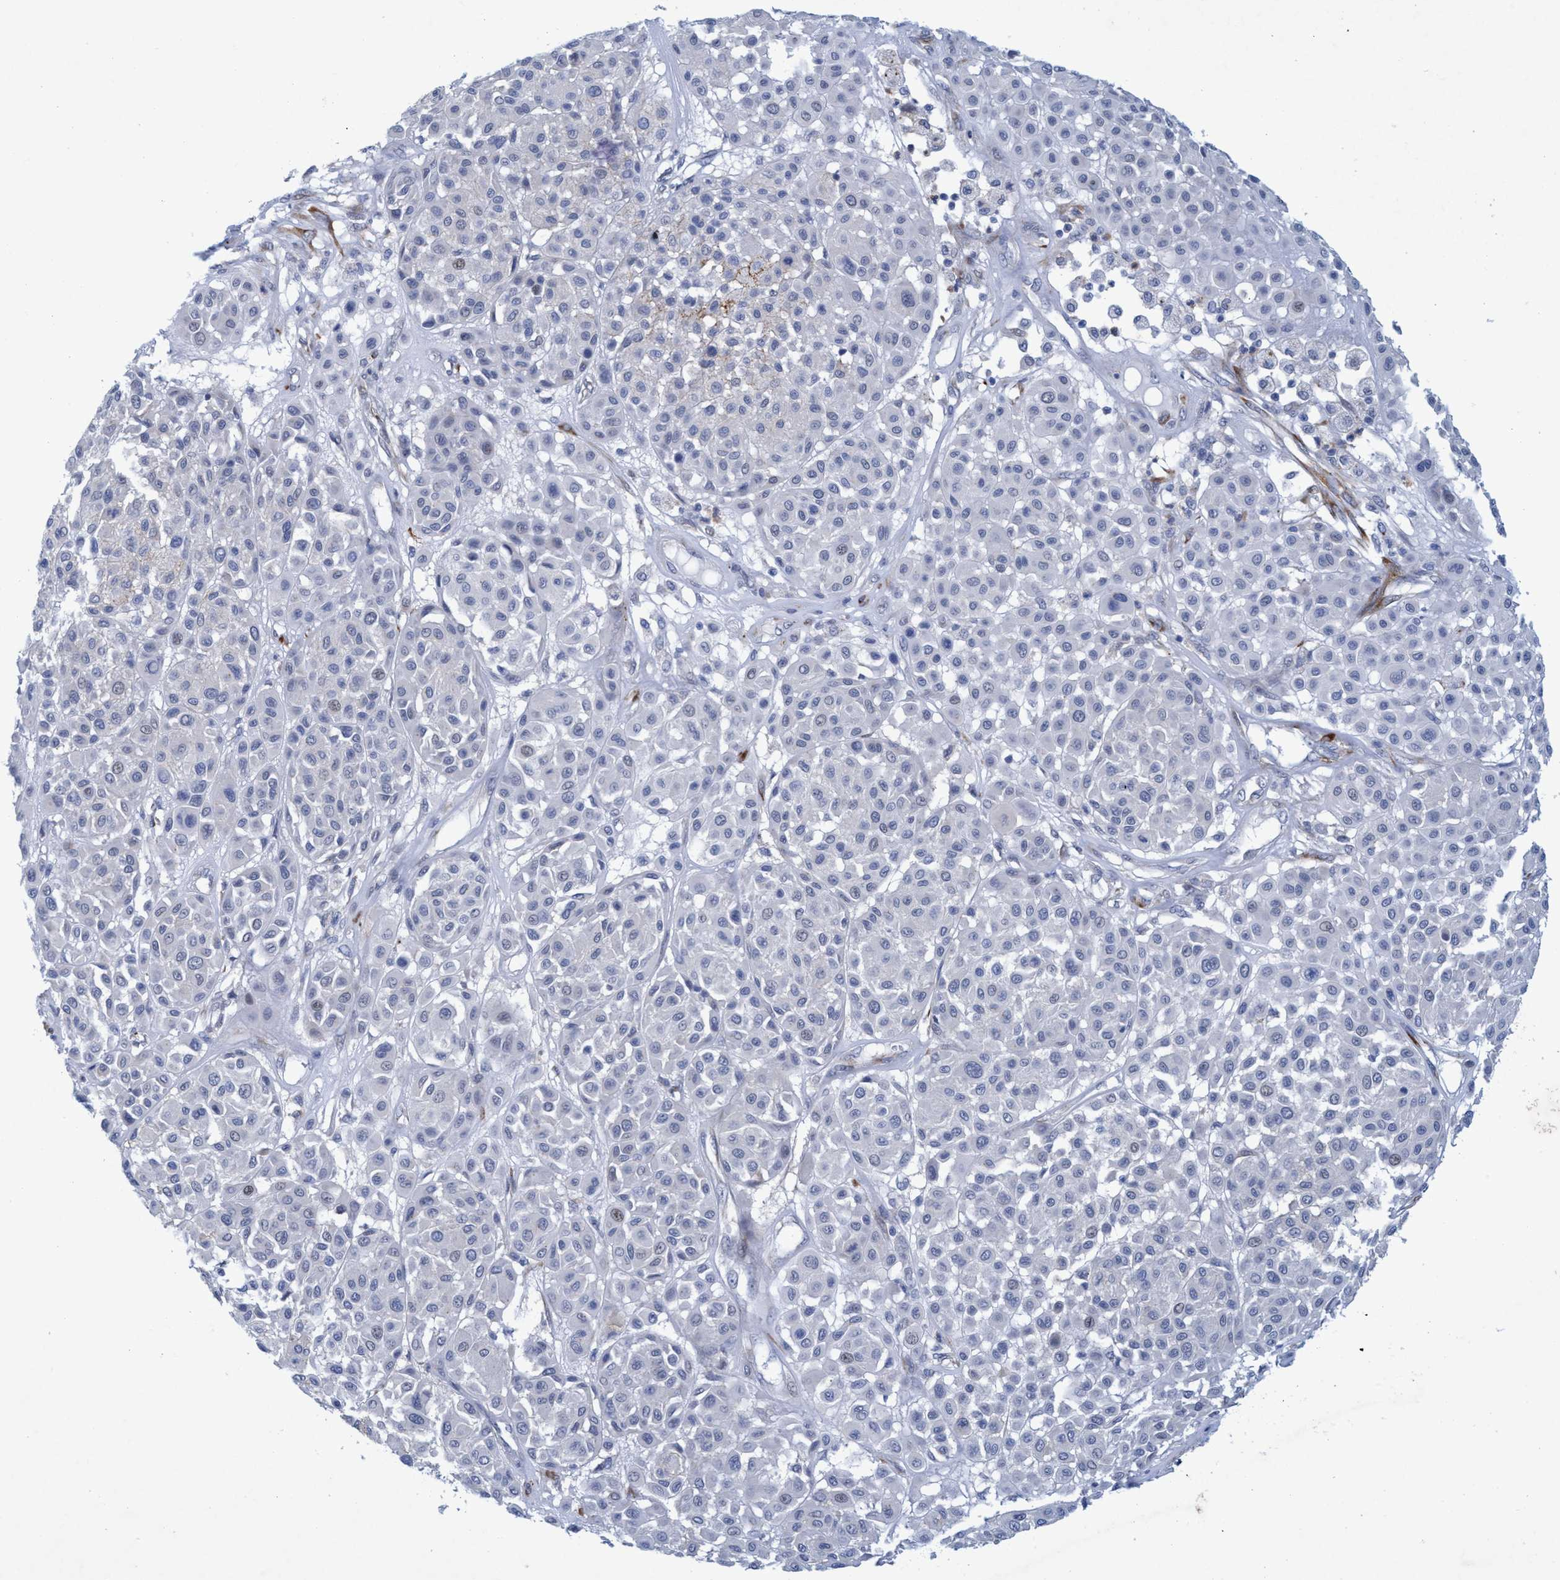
{"staining": {"intensity": "negative", "quantity": "none", "location": "none"}, "tissue": "melanoma", "cell_type": "Tumor cells", "image_type": "cancer", "snomed": [{"axis": "morphology", "description": "Malignant melanoma, Metastatic site"}, {"axis": "topography", "description": "Soft tissue"}], "caption": "Tumor cells show no significant staining in malignant melanoma (metastatic site).", "gene": "SLC43A2", "patient": {"sex": "male", "age": 41}}